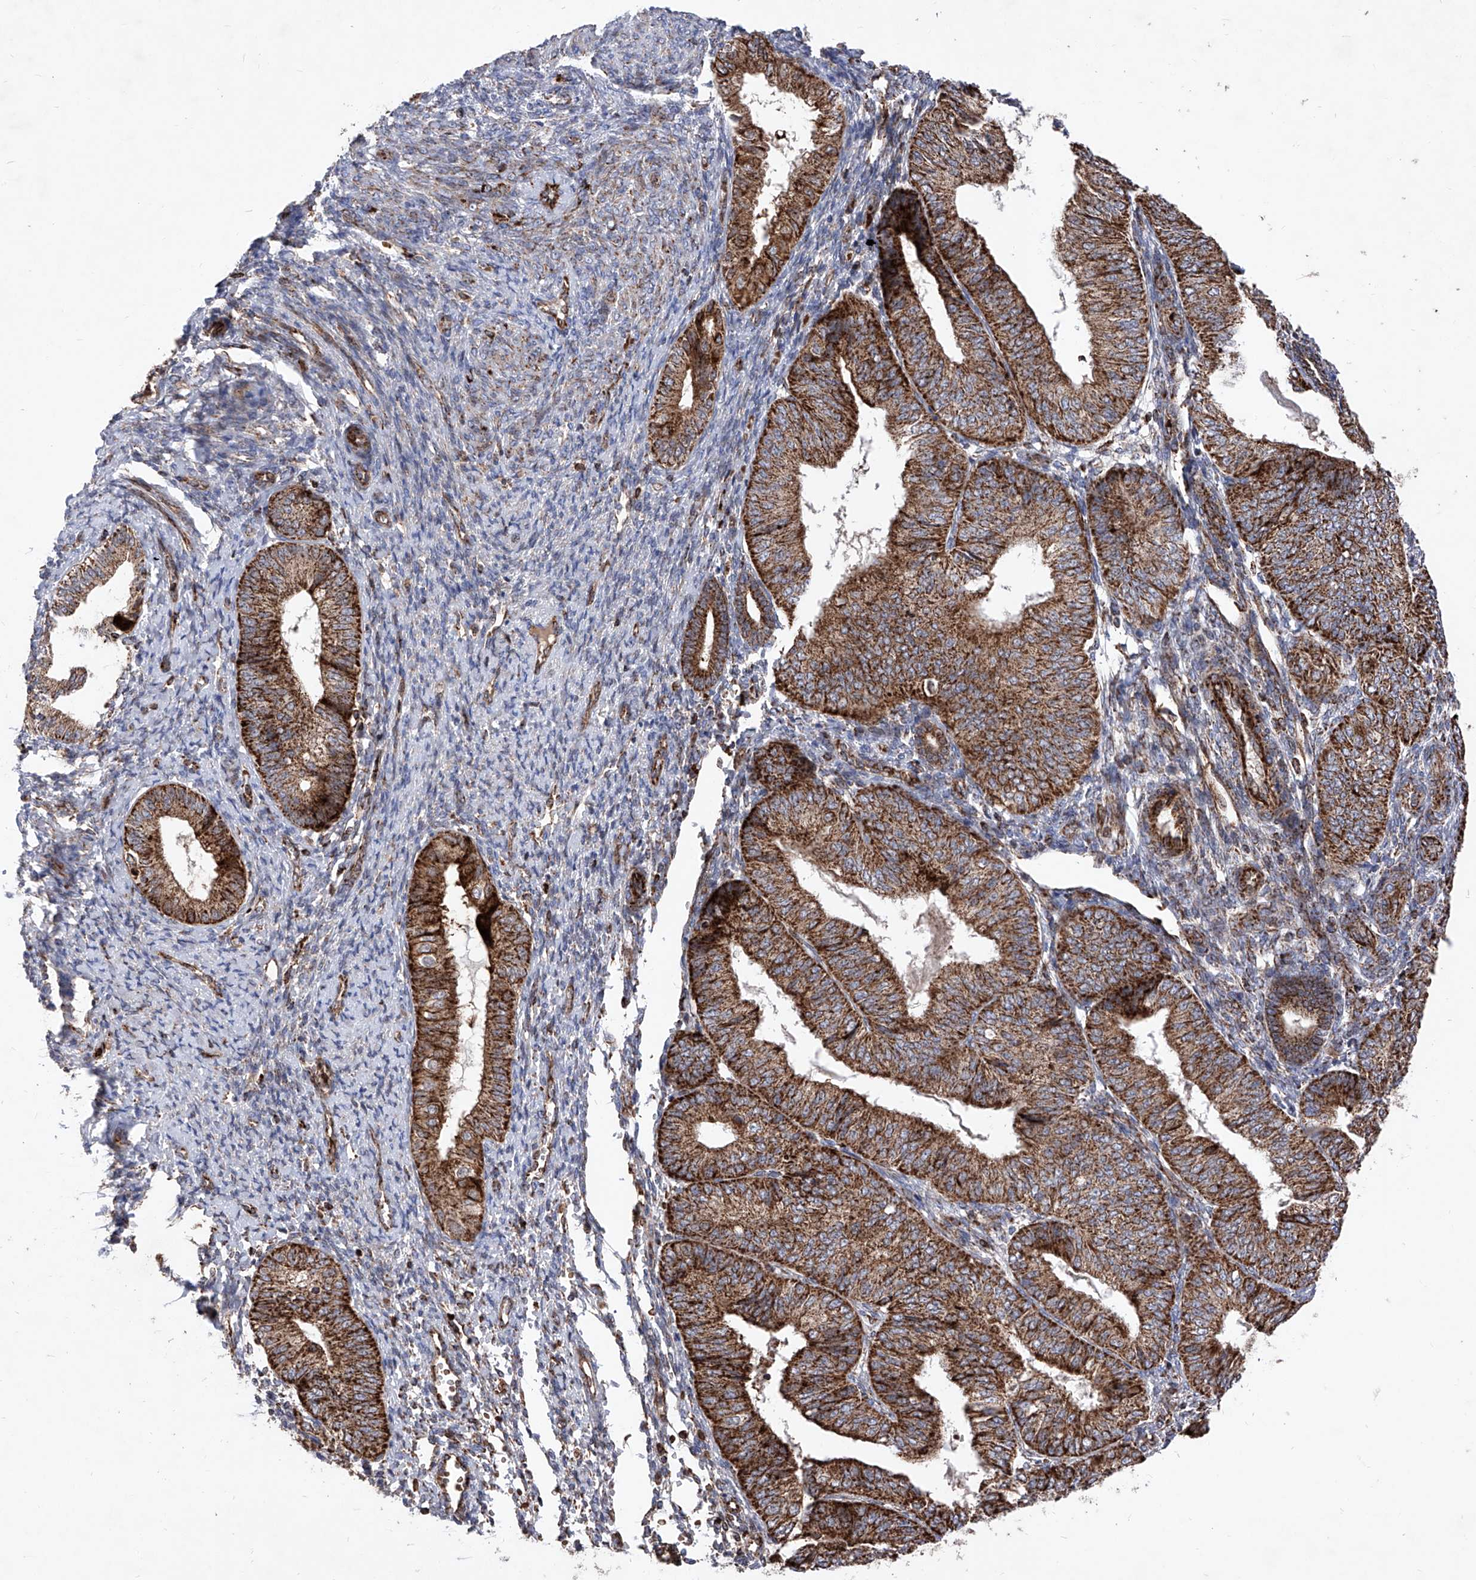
{"staining": {"intensity": "strong", "quantity": ">75%", "location": "cytoplasmic/membranous"}, "tissue": "endometrial cancer", "cell_type": "Tumor cells", "image_type": "cancer", "snomed": [{"axis": "morphology", "description": "Adenocarcinoma, NOS"}, {"axis": "topography", "description": "Endometrium"}], "caption": "Protein analysis of endometrial cancer (adenocarcinoma) tissue displays strong cytoplasmic/membranous expression in approximately >75% of tumor cells.", "gene": "SEMA6A", "patient": {"sex": "female", "age": 58}}